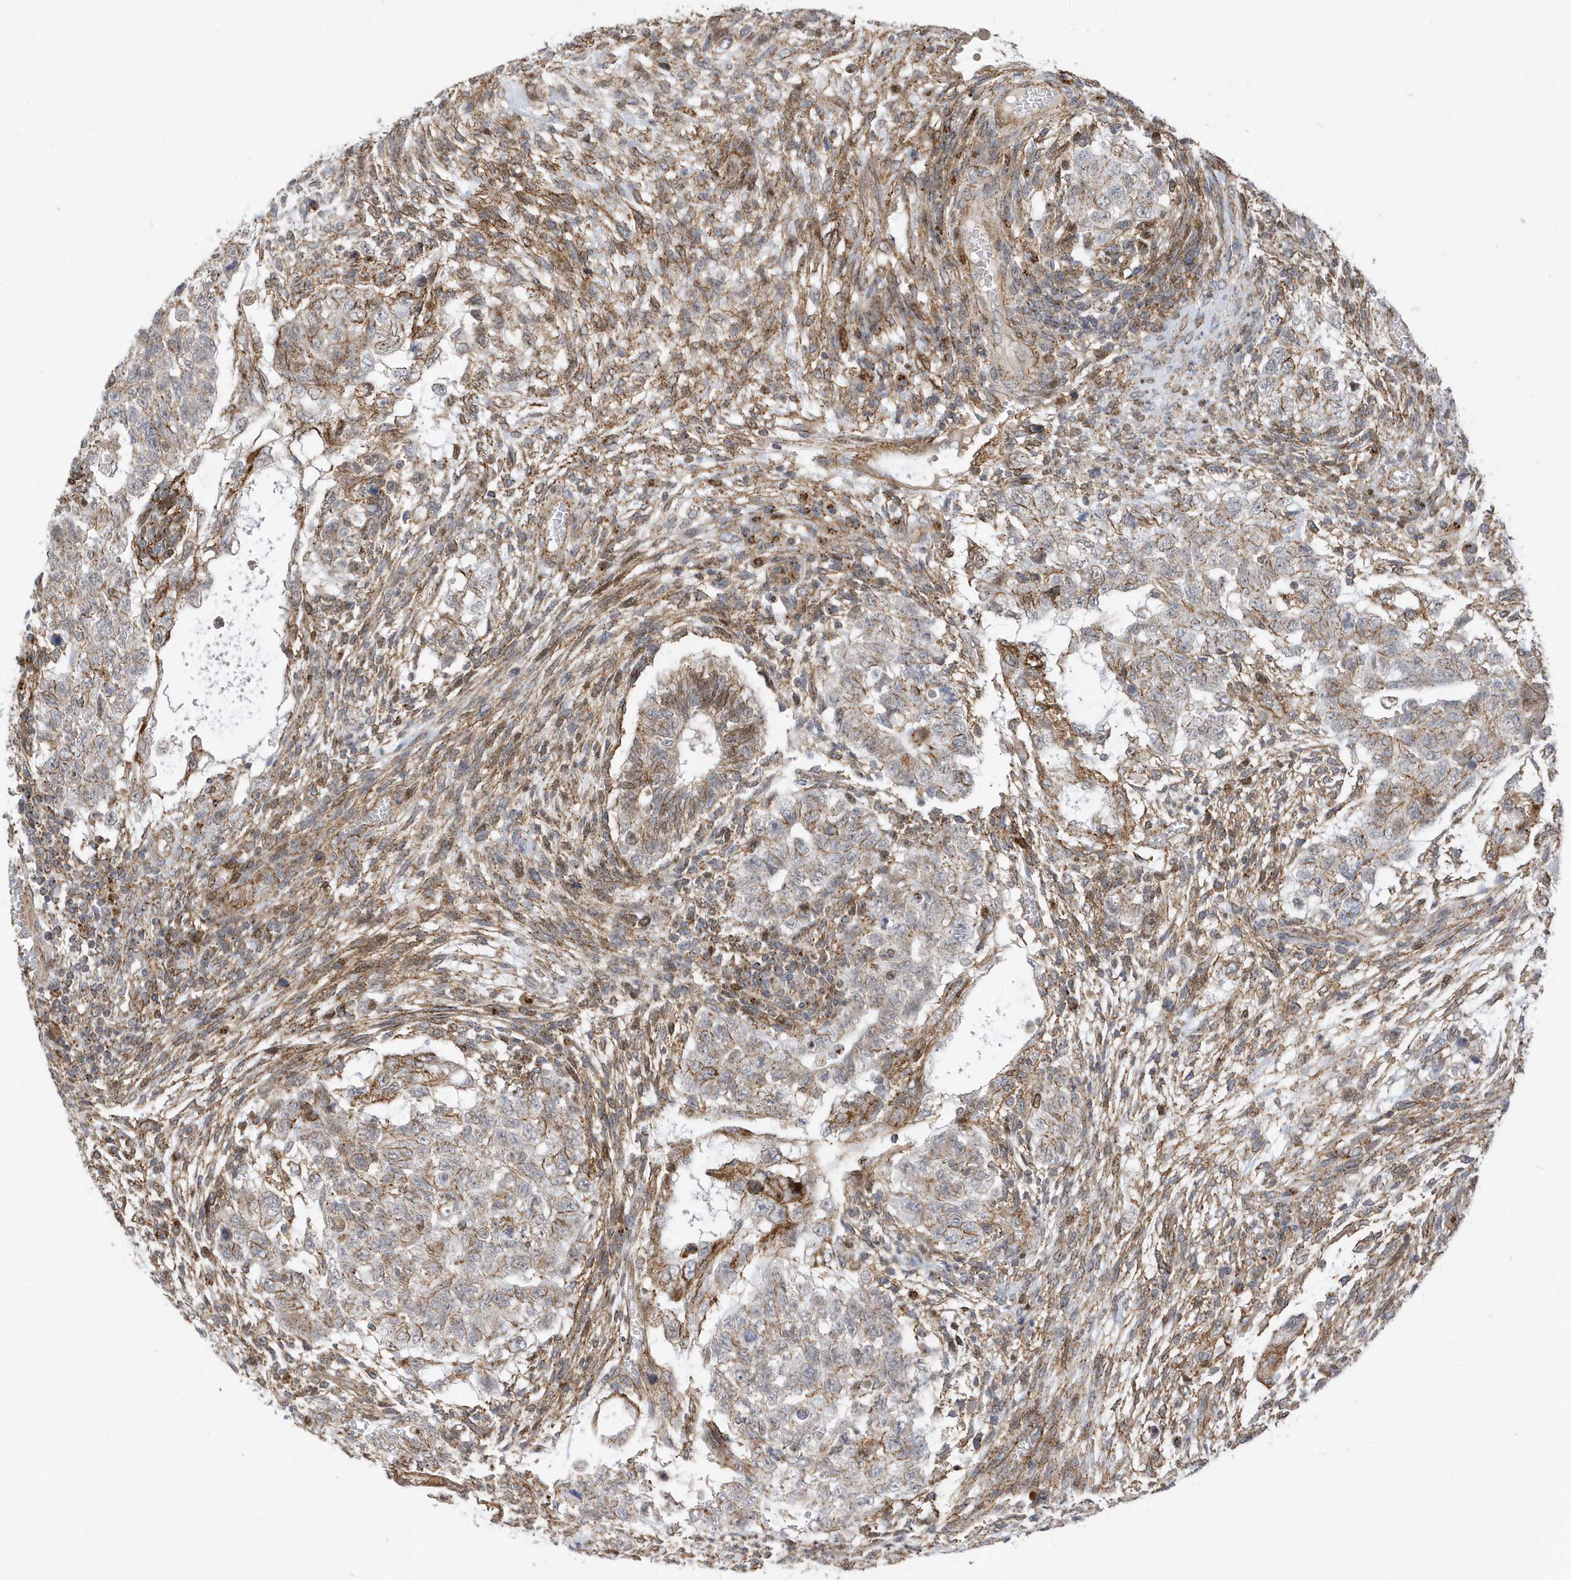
{"staining": {"intensity": "weak", "quantity": "25%-75%", "location": "cytoplasmic/membranous"}, "tissue": "testis cancer", "cell_type": "Tumor cells", "image_type": "cancer", "snomed": [{"axis": "morphology", "description": "Carcinoma, Embryonal, NOS"}, {"axis": "topography", "description": "Testis"}], "caption": "The image reveals staining of testis cancer (embryonal carcinoma), revealing weak cytoplasmic/membranous protein staining (brown color) within tumor cells. Immunohistochemistry (ihc) stains the protein in brown and the nuclei are stained blue.", "gene": "HRH4", "patient": {"sex": "male", "age": 37}}